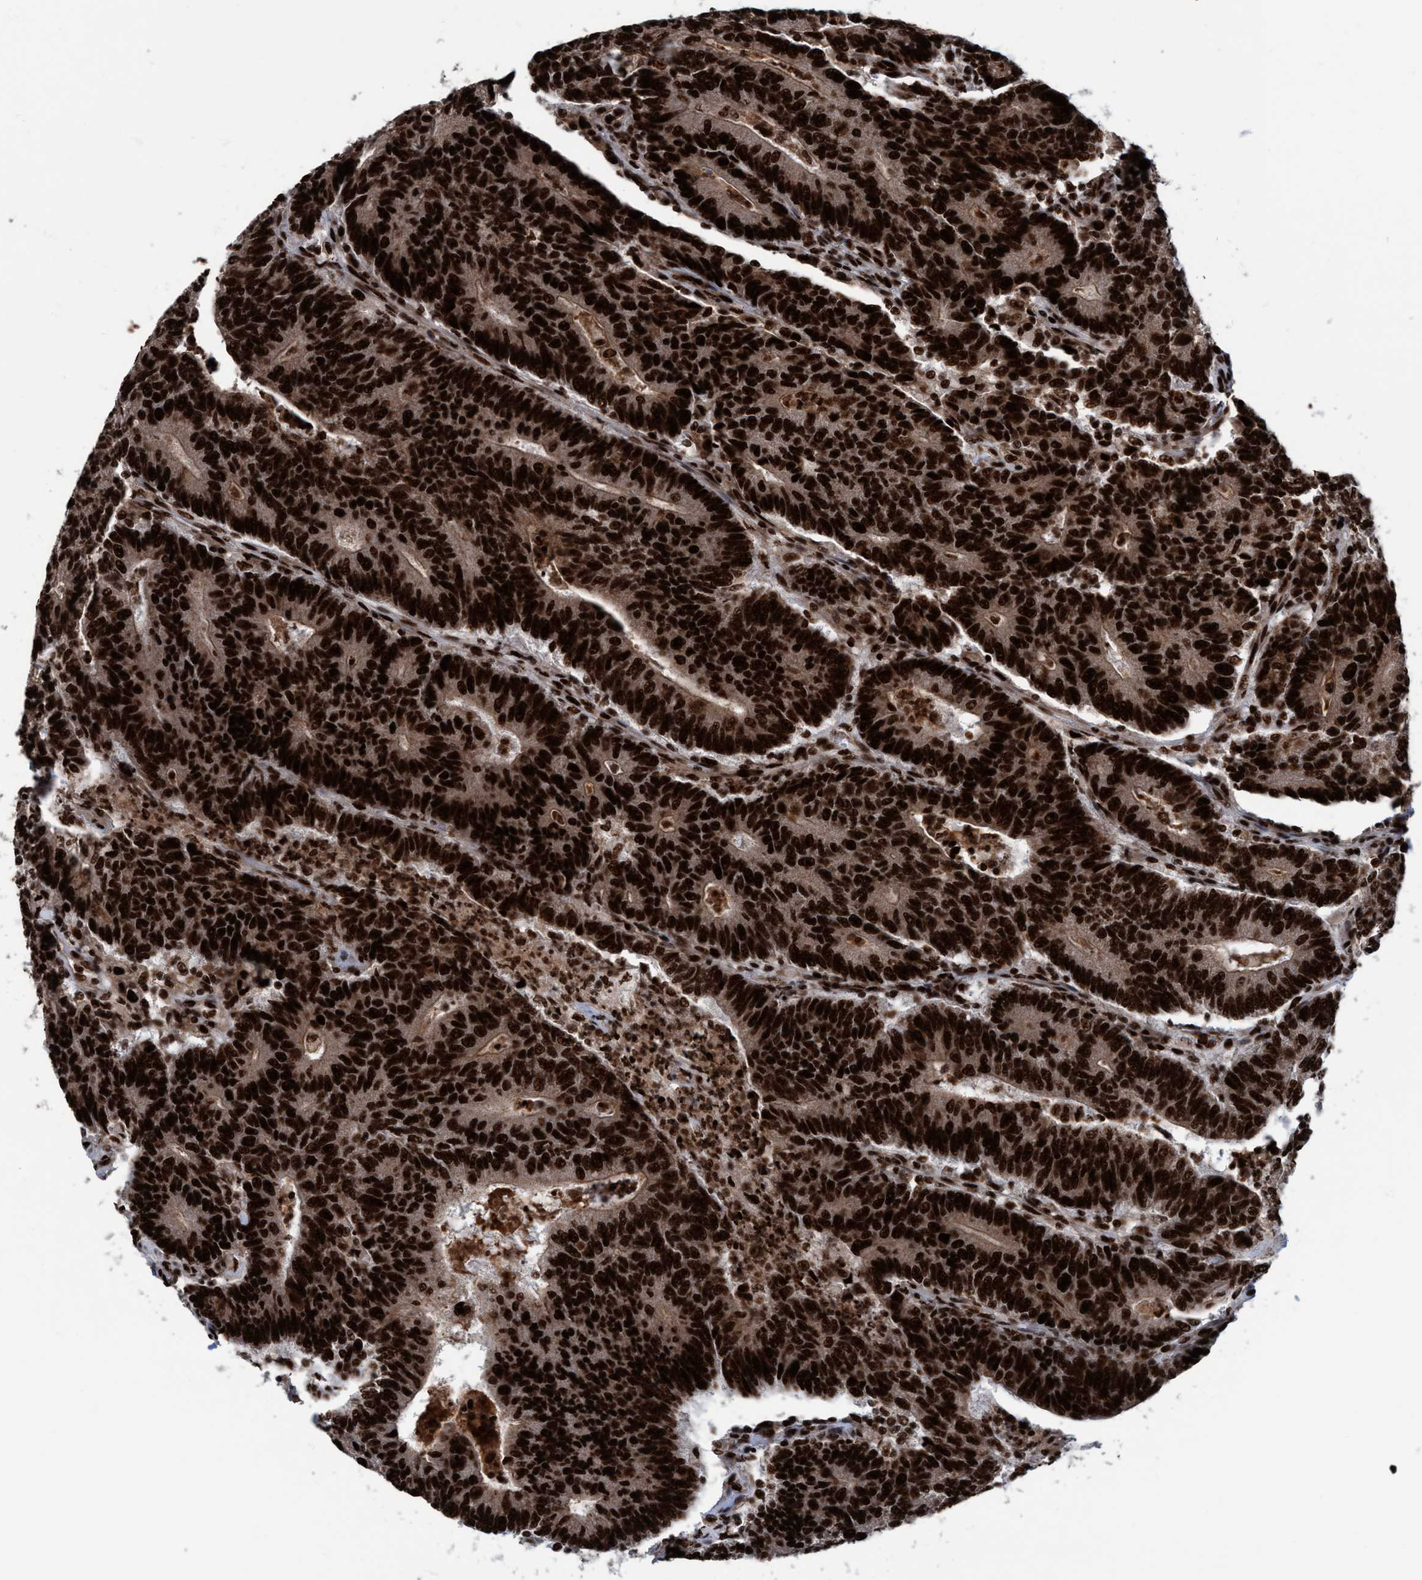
{"staining": {"intensity": "strong", "quantity": ">75%", "location": "cytoplasmic/membranous,nuclear"}, "tissue": "colorectal cancer", "cell_type": "Tumor cells", "image_type": "cancer", "snomed": [{"axis": "morphology", "description": "Normal tissue, NOS"}, {"axis": "morphology", "description": "Adenocarcinoma, NOS"}, {"axis": "topography", "description": "Colon"}], "caption": "An image of human colorectal cancer (adenocarcinoma) stained for a protein demonstrates strong cytoplasmic/membranous and nuclear brown staining in tumor cells.", "gene": "TOPBP1", "patient": {"sex": "female", "age": 75}}